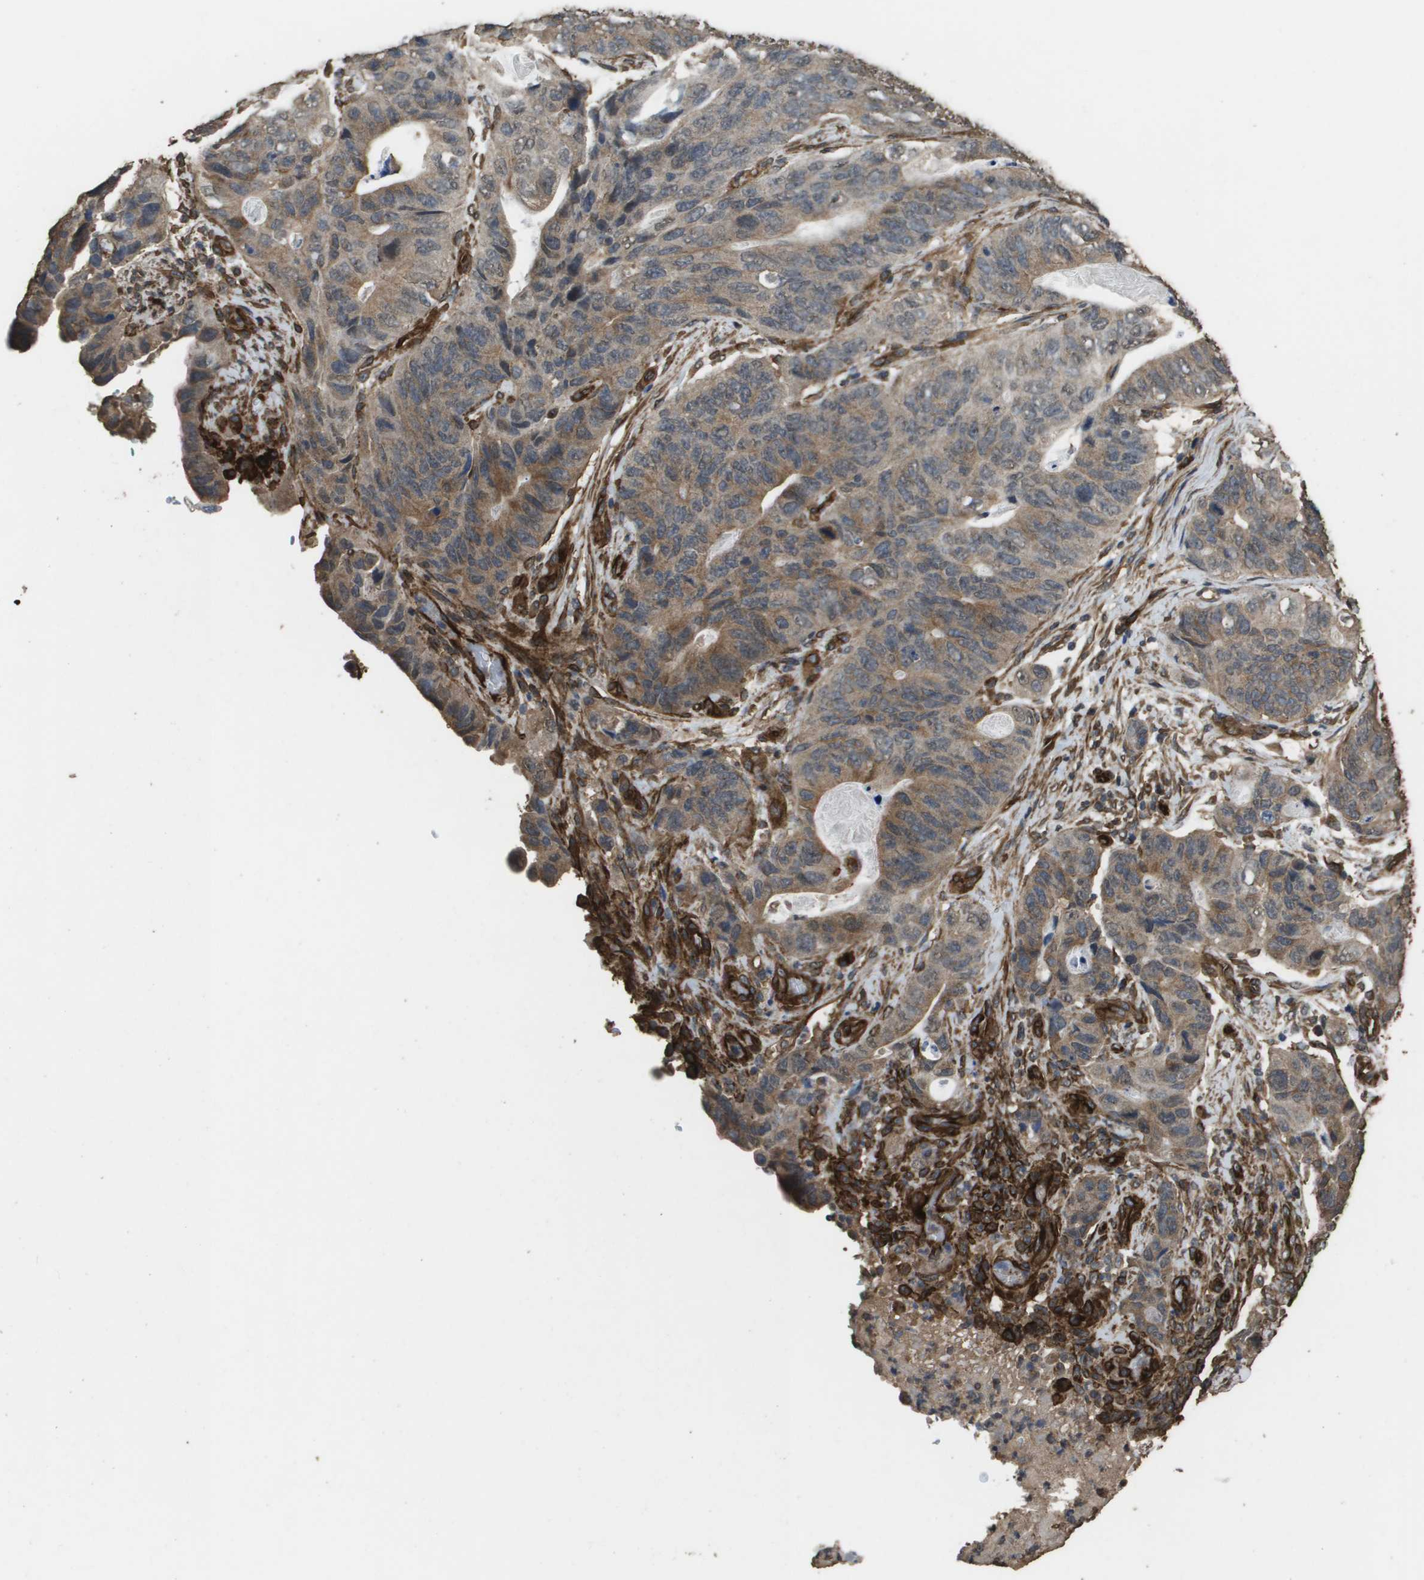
{"staining": {"intensity": "moderate", "quantity": ">75%", "location": "cytoplasmic/membranous"}, "tissue": "stomach cancer", "cell_type": "Tumor cells", "image_type": "cancer", "snomed": [{"axis": "morphology", "description": "Adenocarcinoma, NOS"}, {"axis": "topography", "description": "Stomach"}], "caption": "Protein expression analysis of human stomach adenocarcinoma reveals moderate cytoplasmic/membranous staining in about >75% of tumor cells.", "gene": "AAMP", "patient": {"sex": "female", "age": 89}}